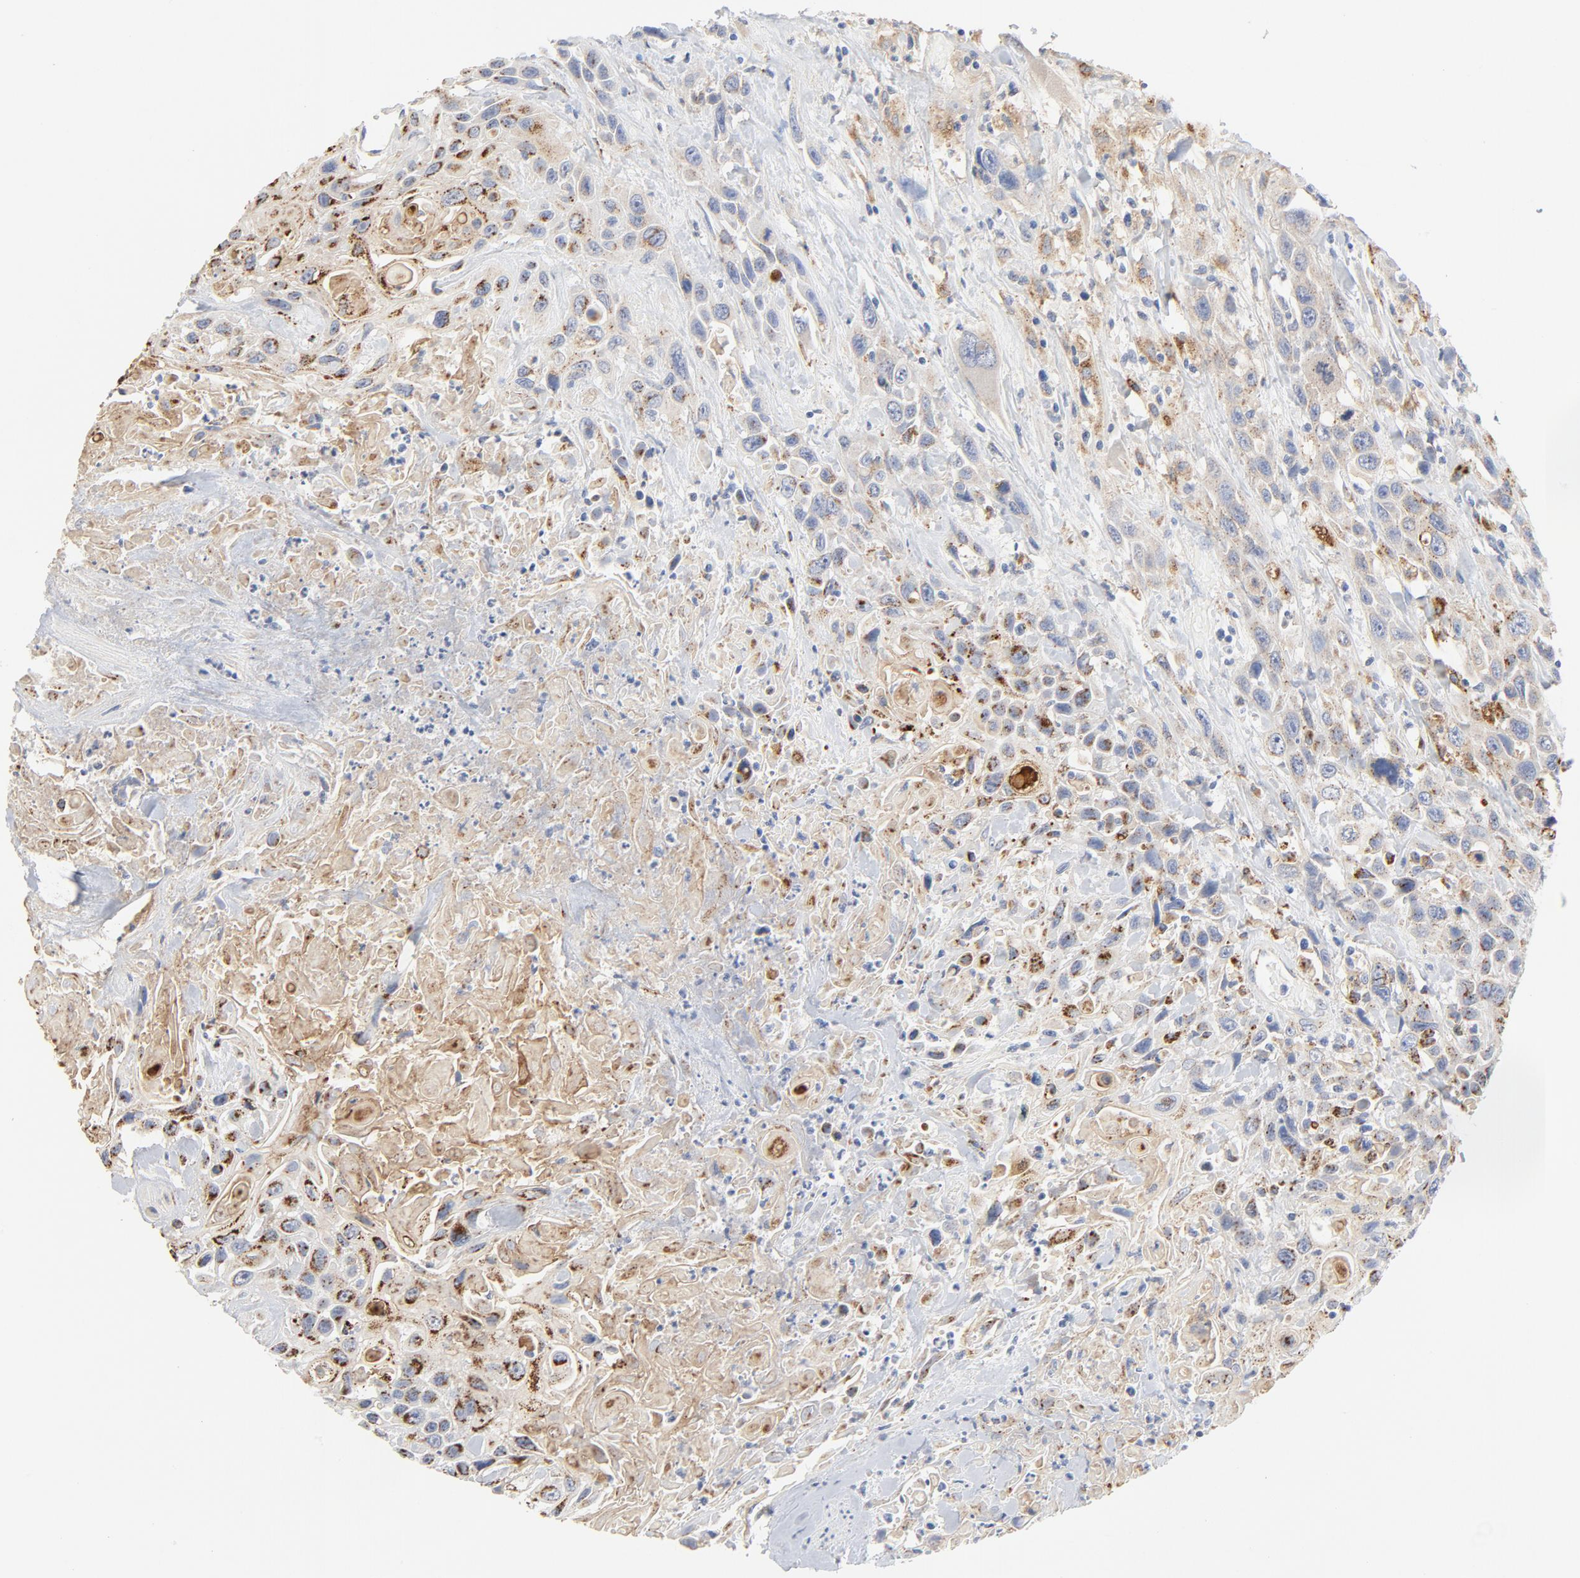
{"staining": {"intensity": "moderate", "quantity": ">75%", "location": "cytoplasmic/membranous"}, "tissue": "urothelial cancer", "cell_type": "Tumor cells", "image_type": "cancer", "snomed": [{"axis": "morphology", "description": "Urothelial carcinoma, High grade"}, {"axis": "topography", "description": "Urinary bladder"}], "caption": "High-grade urothelial carcinoma stained with DAB (3,3'-diaminobenzidine) IHC displays medium levels of moderate cytoplasmic/membranous expression in about >75% of tumor cells.", "gene": "MAGEB17", "patient": {"sex": "female", "age": 84}}